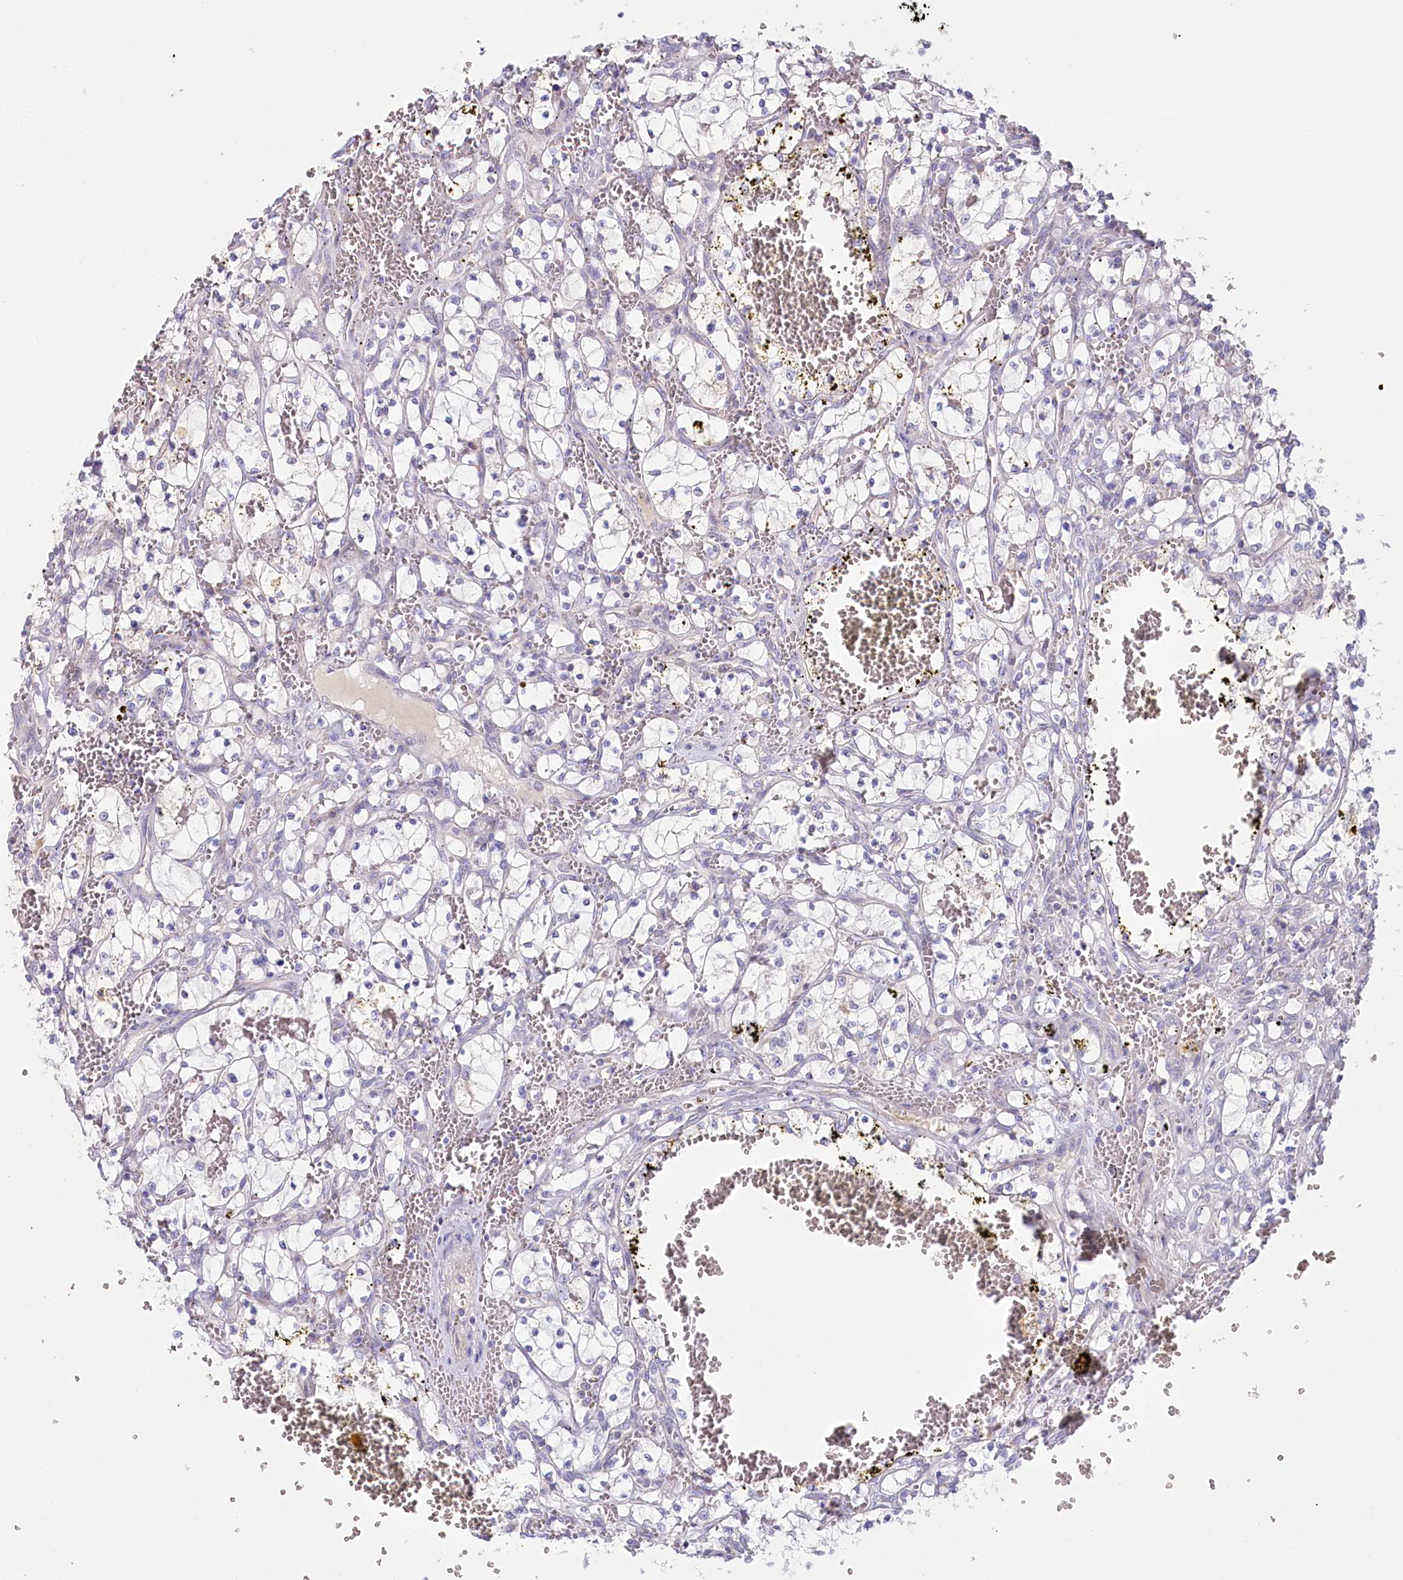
{"staining": {"intensity": "negative", "quantity": "none", "location": "none"}, "tissue": "renal cancer", "cell_type": "Tumor cells", "image_type": "cancer", "snomed": [{"axis": "morphology", "description": "Adenocarcinoma, NOS"}, {"axis": "topography", "description": "Kidney"}], "caption": "The image displays no significant staining in tumor cells of renal cancer (adenocarcinoma).", "gene": "SLC6A11", "patient": {"sex": "female", "age": 69}}